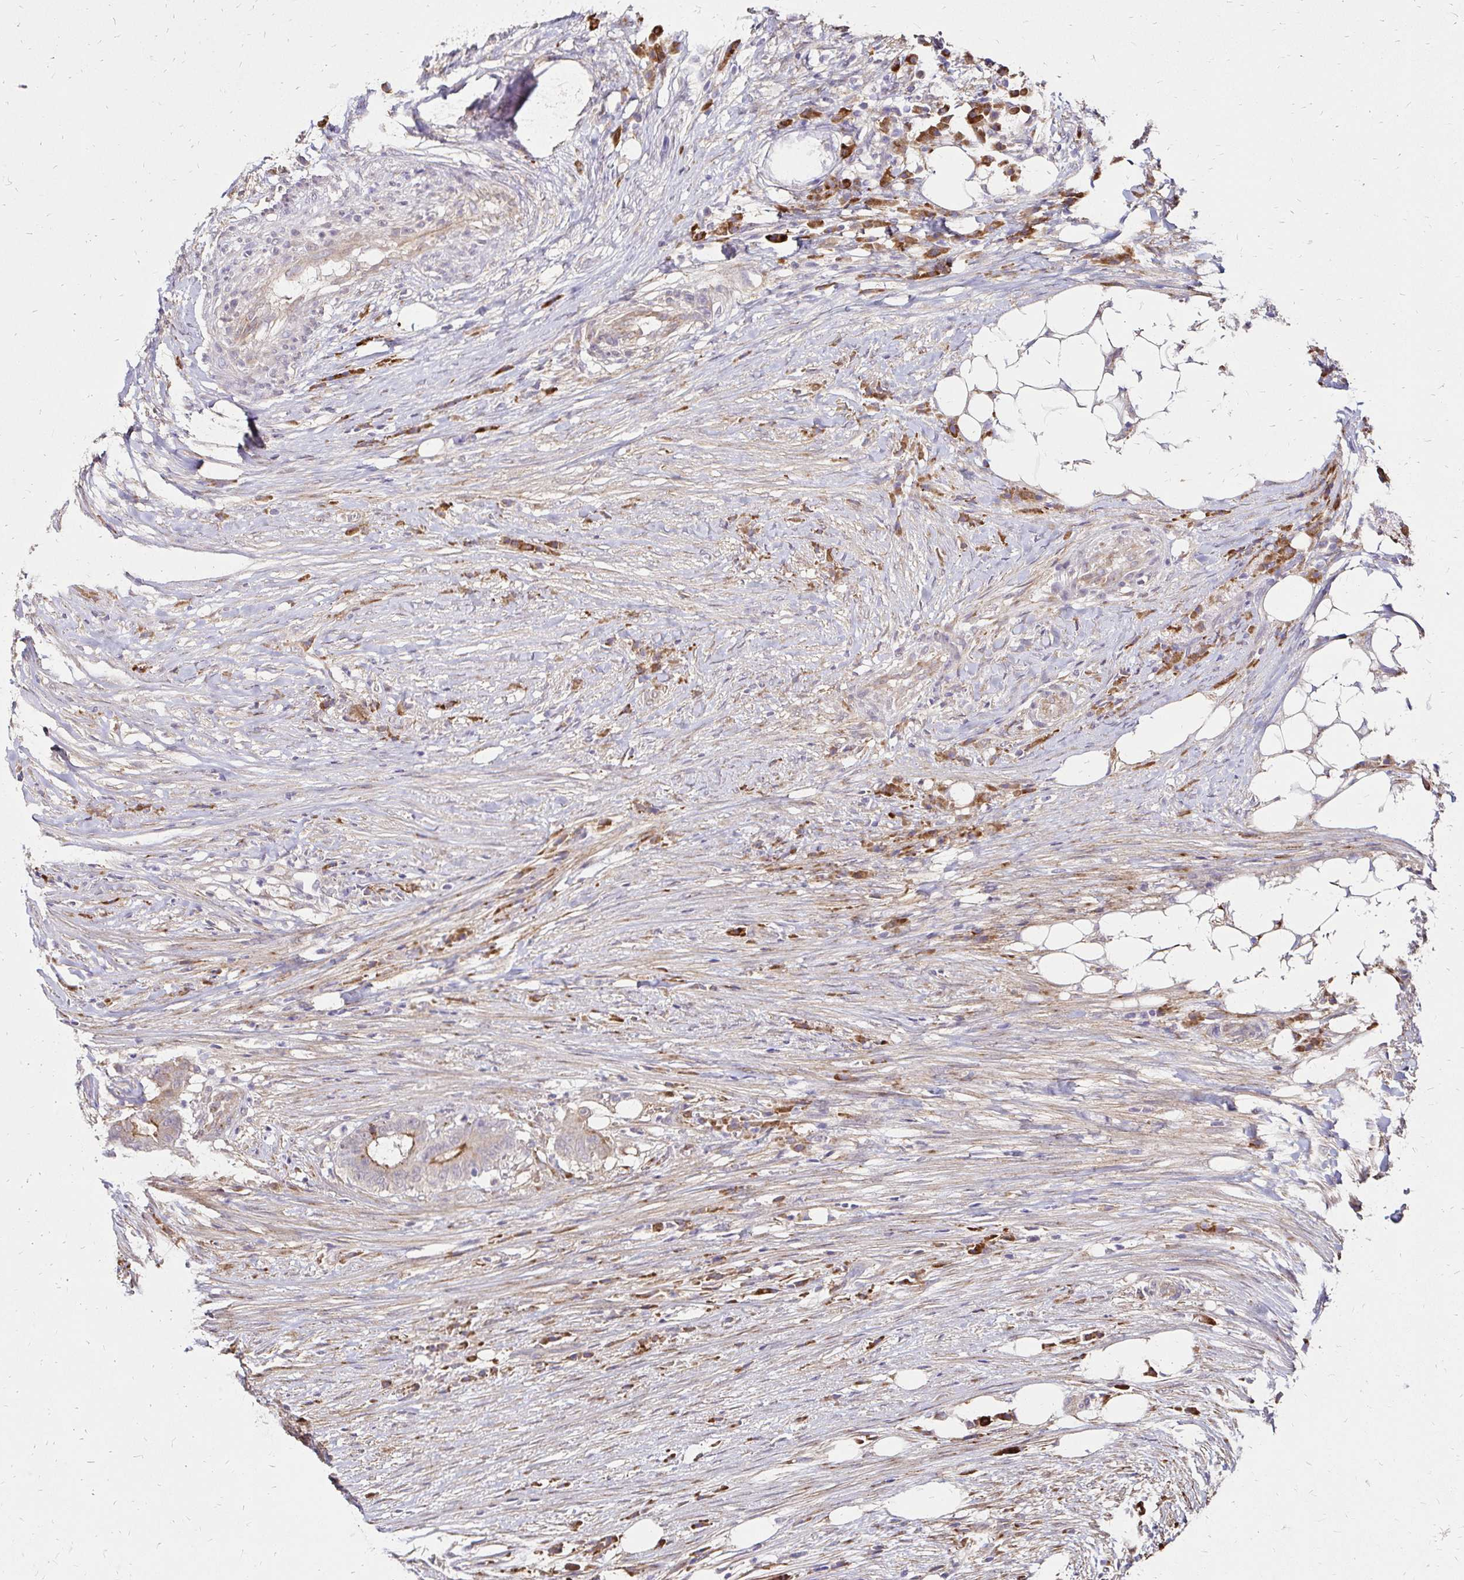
{"staining": {"intensity": "weak", "quantity": "25%-75%", "location": "cytoplasmic/membranous"}, "tissue": "colorectal cancer", "cell_type": "Tumor cells", "image_type": "cancer", "snomed": [{"axis": "morphology", "description": "Adenocarcinoma, NOS"}, {"axis": "topography", "description": "Colon"}], "caption": "Immunohistochemical staining of human colorectal cancer (adenocarcinoma) reveals weak cytoplasmic/membranous protein expression in approximately 25%-75% of tumor cells.", "gene": "PRIMA1", "patient": {"sex": "female", "age": 43}}